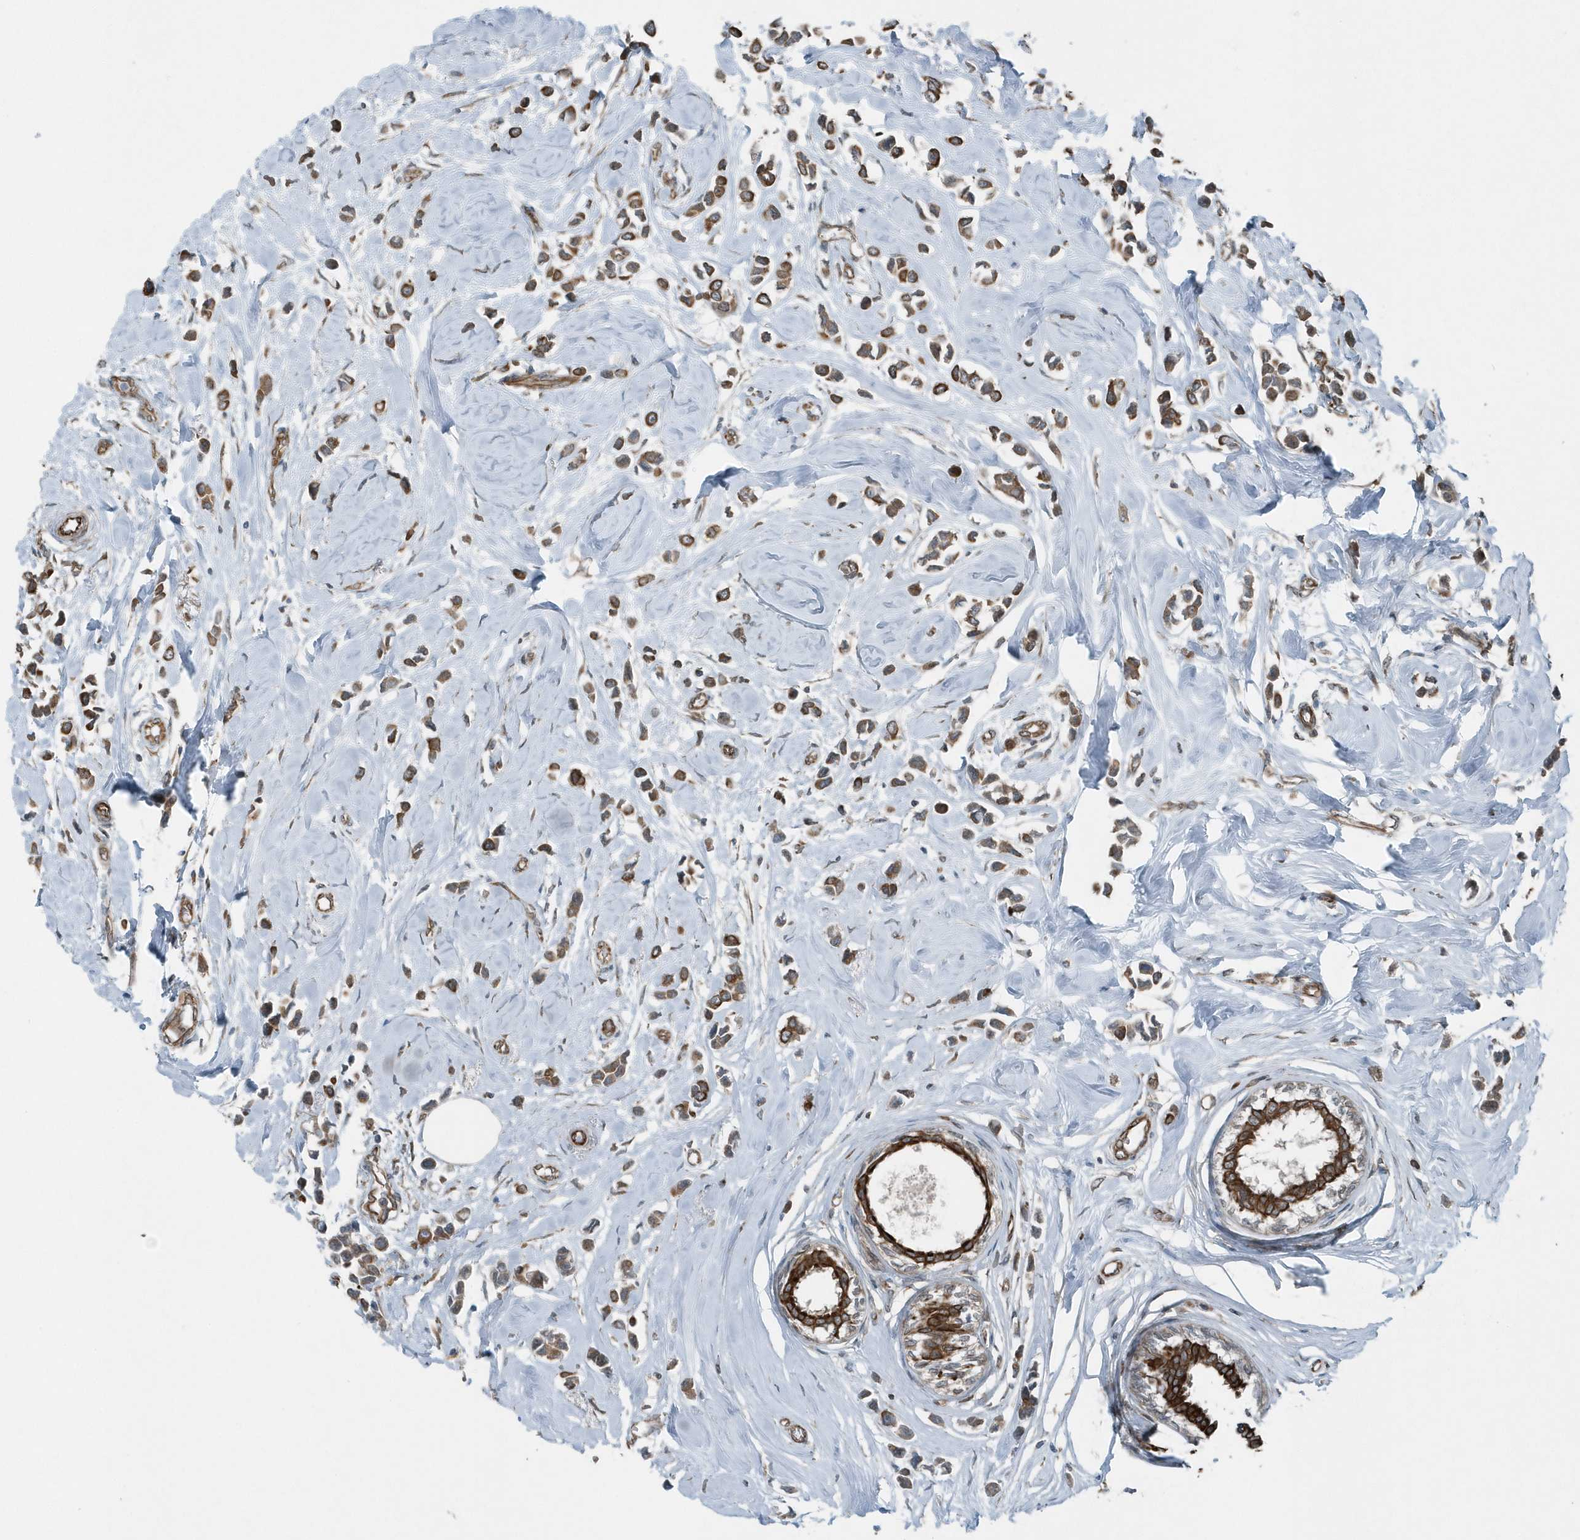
{"staining": {"intensity": "moderate", "quantity": ">75%", "location": "cytoplasmic/membranous"}, "tissue": "breast cancer", "cell_type": "Tumor cells", "image_type": "cancer", "snomed": [{"axis": "morphology", "description": "Lobular carcinoma"}, {"axis": "topography", "description": "Breast"}], "caption": "Breast cancer (lobular carcinoma) stained with IHC exhibits moderate cytoplasmic/membranous expression in about >75% of tumor cells.", "gene": "GCC2", "patient": {"sex": "female", "age": 51}}